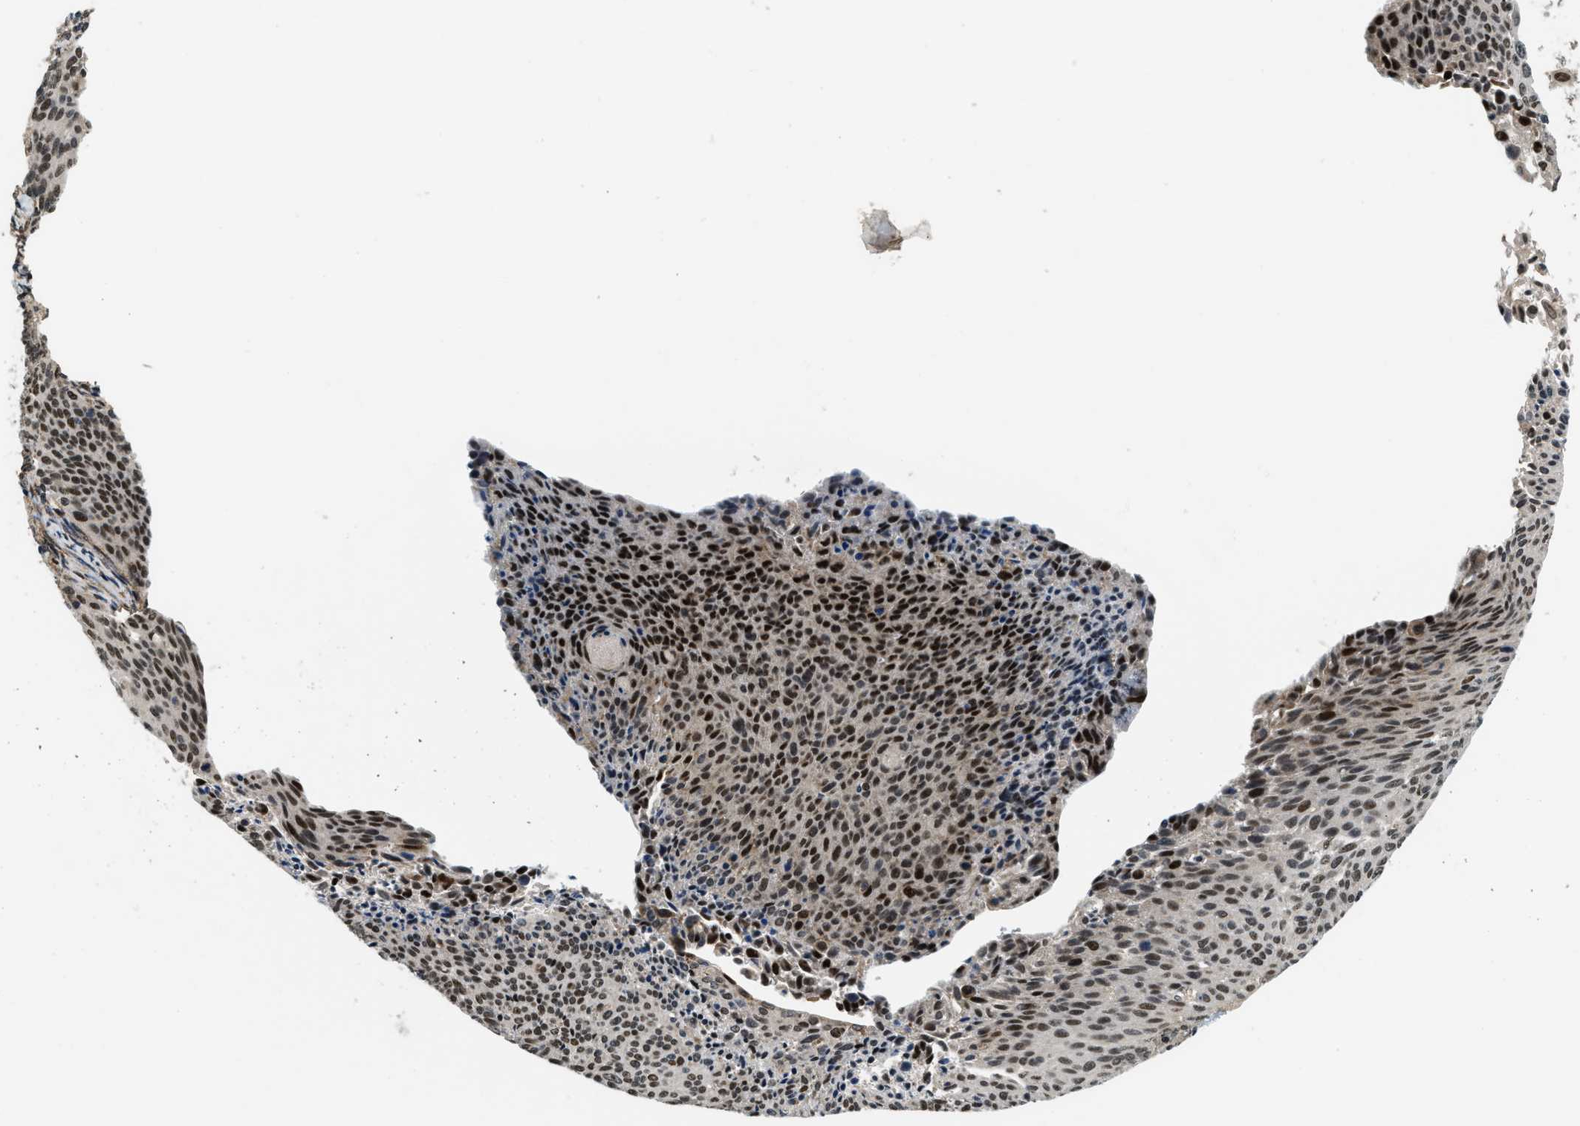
{"staining": {"intensity": "strong", "quantity": "<25%", "location": "nuclear"}, "tissue": "cervical cancer", "cell_type": "Tumor cells", "image_type": "cancer", "snomed": [{"axis": "morphology", "description": "Squamous cell carcinoma, NOS"}, {"axis": "topography", "description": "Cervix"}], "caption": "DAB (3,3'-diaminobenzidine) immunohistochemical staining of cervical cancer (squamous cell carcinoma) shows strong nuclear protein expression in about <25% of tumor cells.", "gene": "LTA4H", "patient": {"sex": "female", "age": 55}}